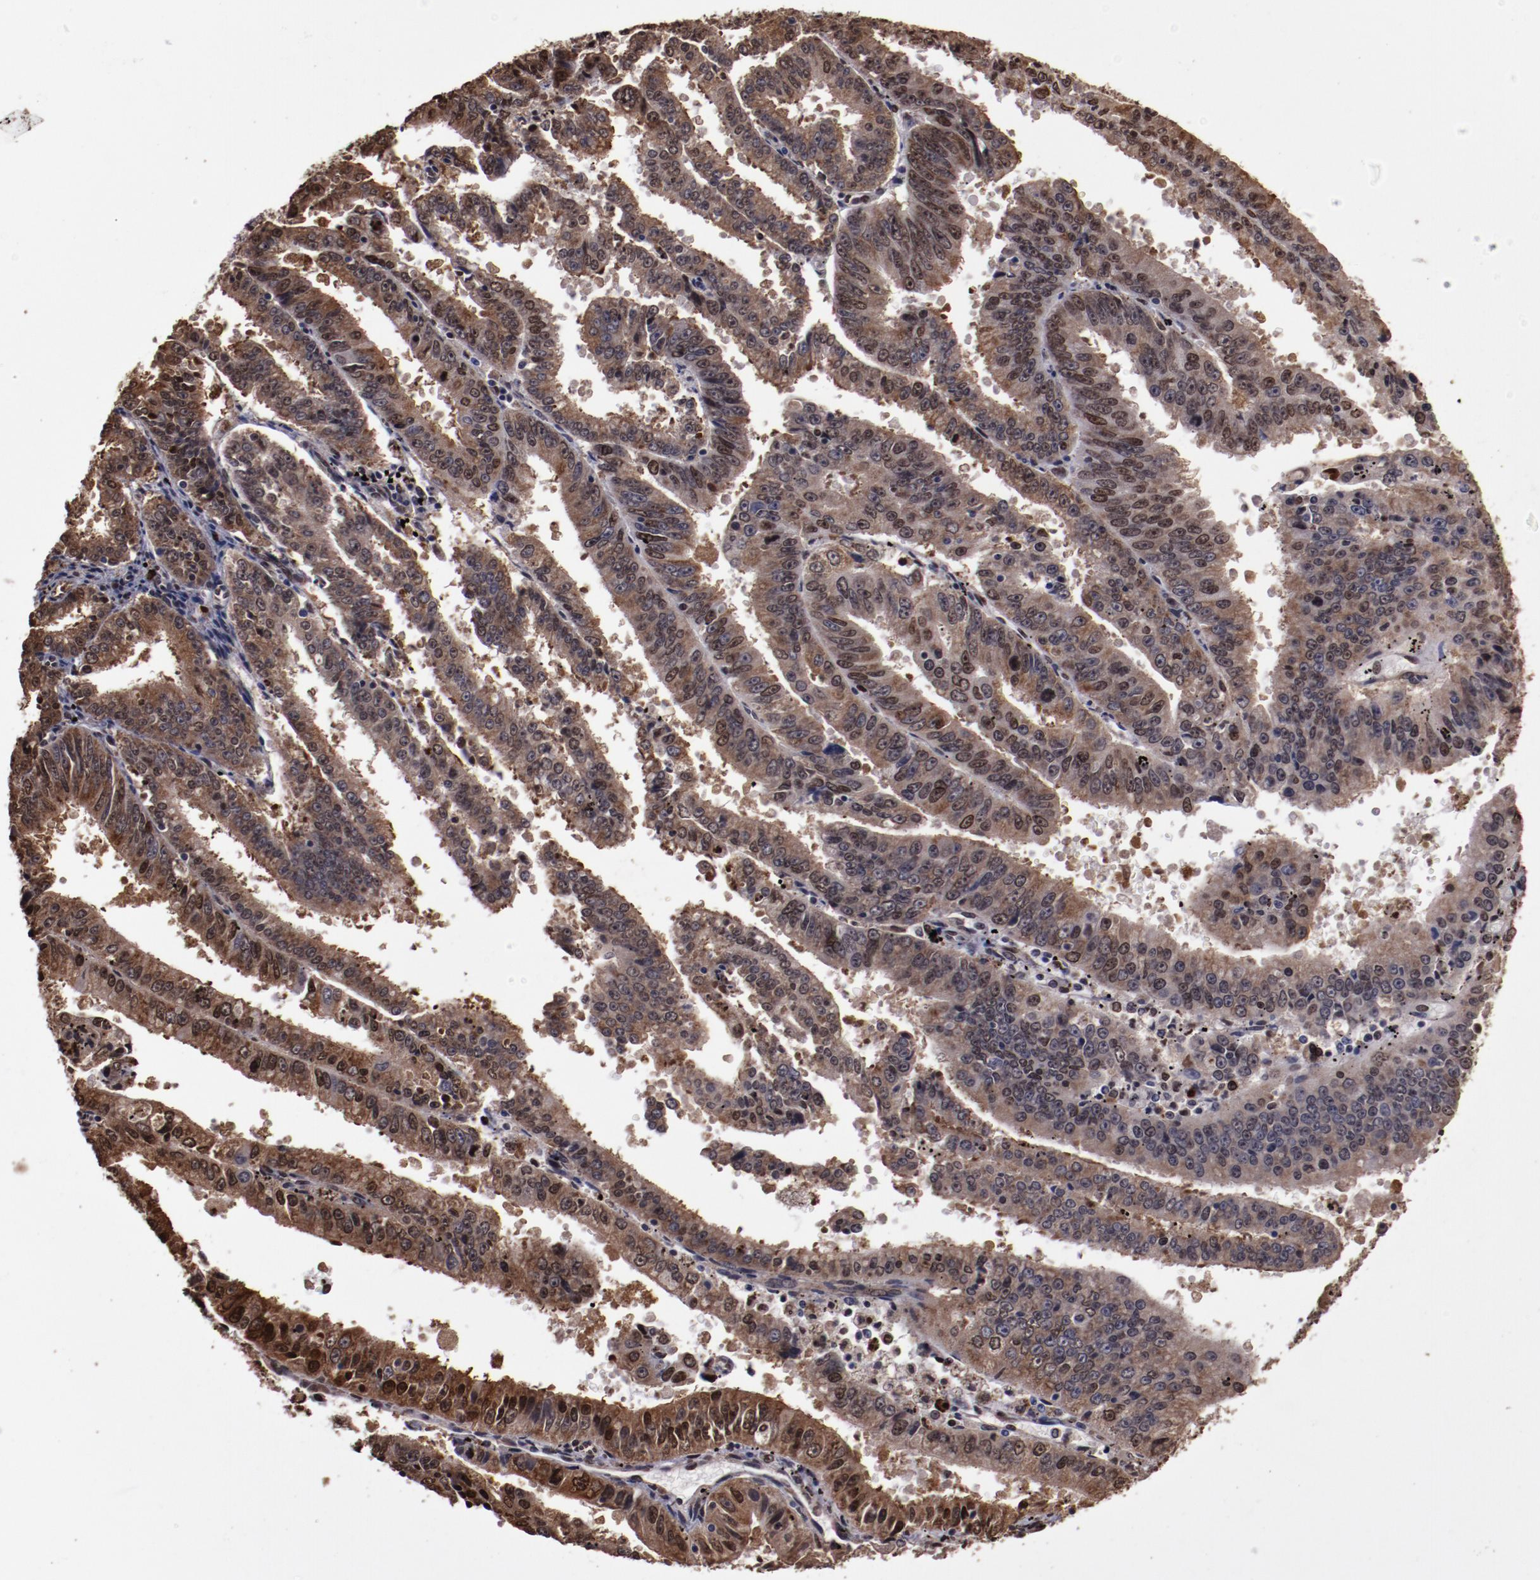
{"staining": {"intensity": "moderate", "quantity": ">75%", "location": "cytoplasmic/membranous,nuclear"}, "tissue": "endometrial cancer", "cell_type": "Tumor cells", "image_type": "cancer", "snomed": [{"axis": "morphology", "description": "Adenocarcinoma, NOS"}, {"axis": "topography", "description": "Endometrium"}], "caption": "Tumor cells exhibit moderate cytoplasmic/membranous and nuclear positivity in about >75% of cells in adenocarcinoma (endometrial).", "gene": "APEX1", "patient": {"sex": "female", "age": 66}}